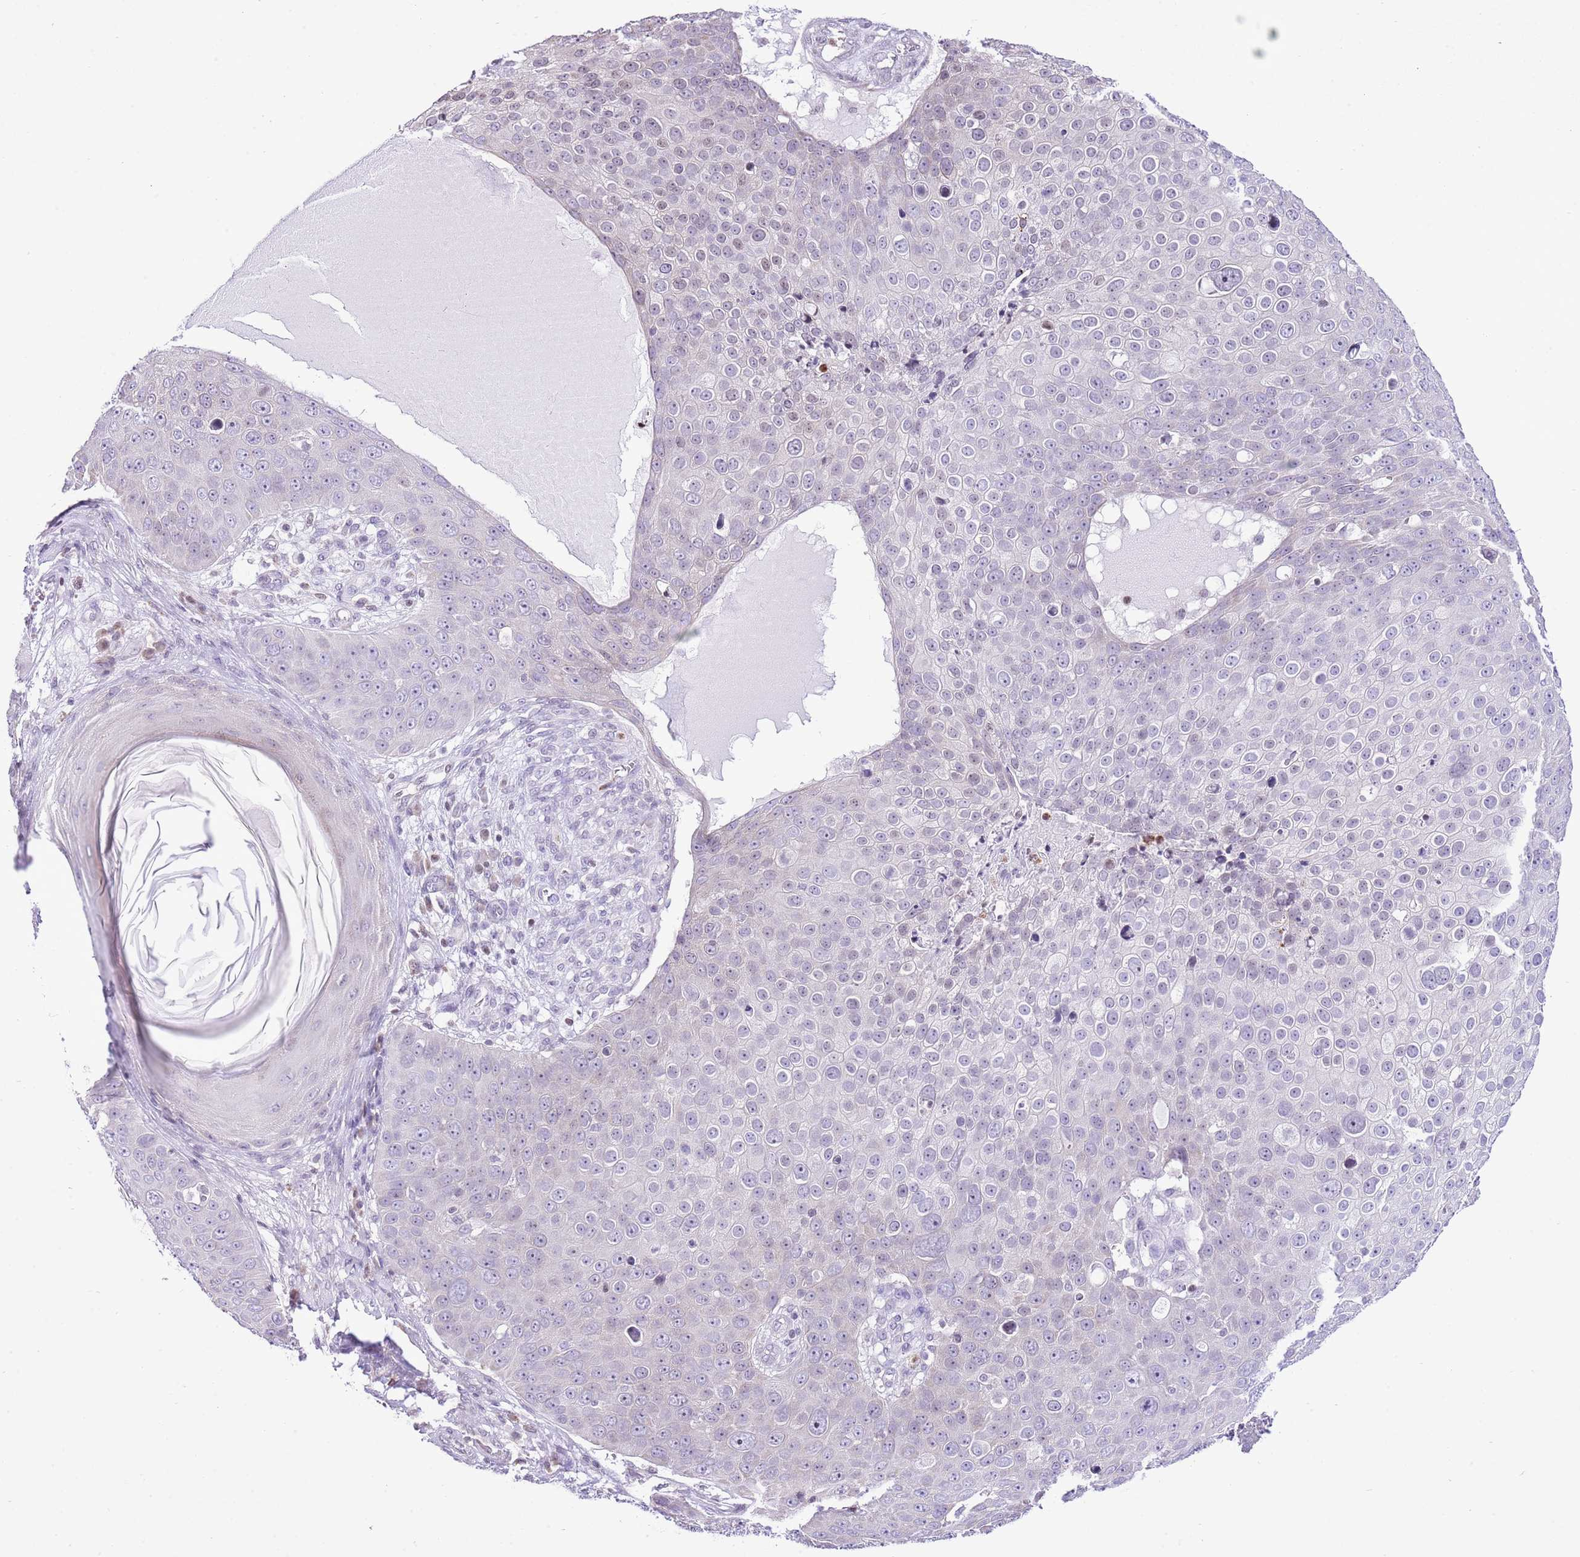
{"staining": {"intensity": "negative", "quantity": "none", "location": "none"}, "tissue": "skin cancer", "cell_type": "Tumor cells", "image_type": "cancer", "snomed": [{"axis": "morphology", "description": "Squamous cell carcinoma, NOS"}, {"axis": "topography", "description": "Skin"}], "caption": "Skin cancer was stained to show a protein in brown. There is no significant positivity in tumor cells.", "gene": "PRR15", "patient": {"sex": "male", "age": 71}}